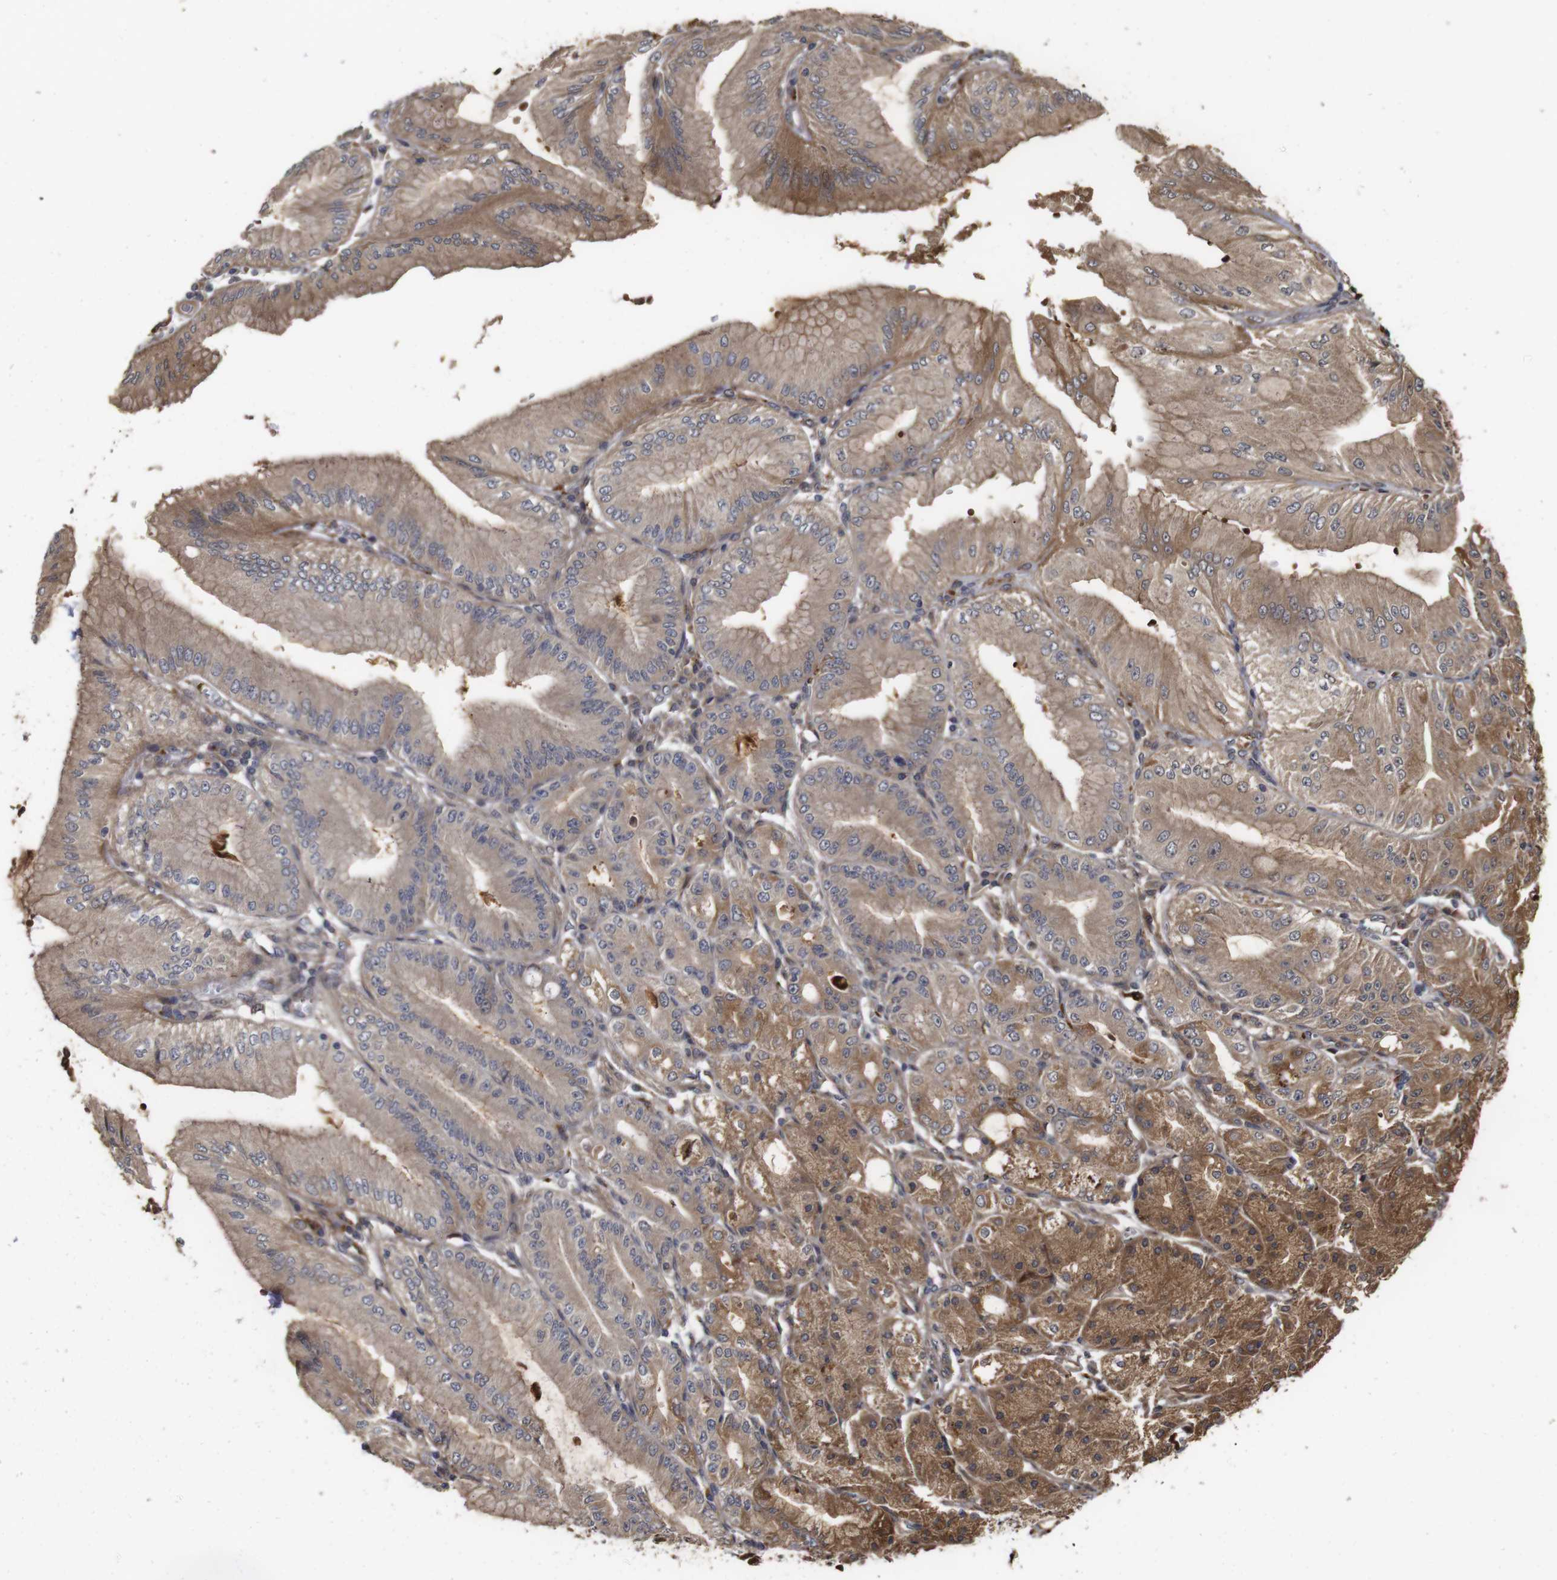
{"staining": {"intensity": "moderate", "quantity": ">75%", "location": "cytoplasmic/membranous"}, "tissue": "stomach", "cell_type": "Glandular cells", "image_type": "normal", "snomed": [{"axis": "morphology", "description": "Normal tissue, NOS"}, {"axis": "topography", "description": "Stomach, lower"}], "caption": "Protein staining of benign stomach exhibits moderate cytoplasmic/membranous expression in approximately >75% of glandular cells.", "gene": "PTPN14", "patient": {"sex": "male", "age": 71}}